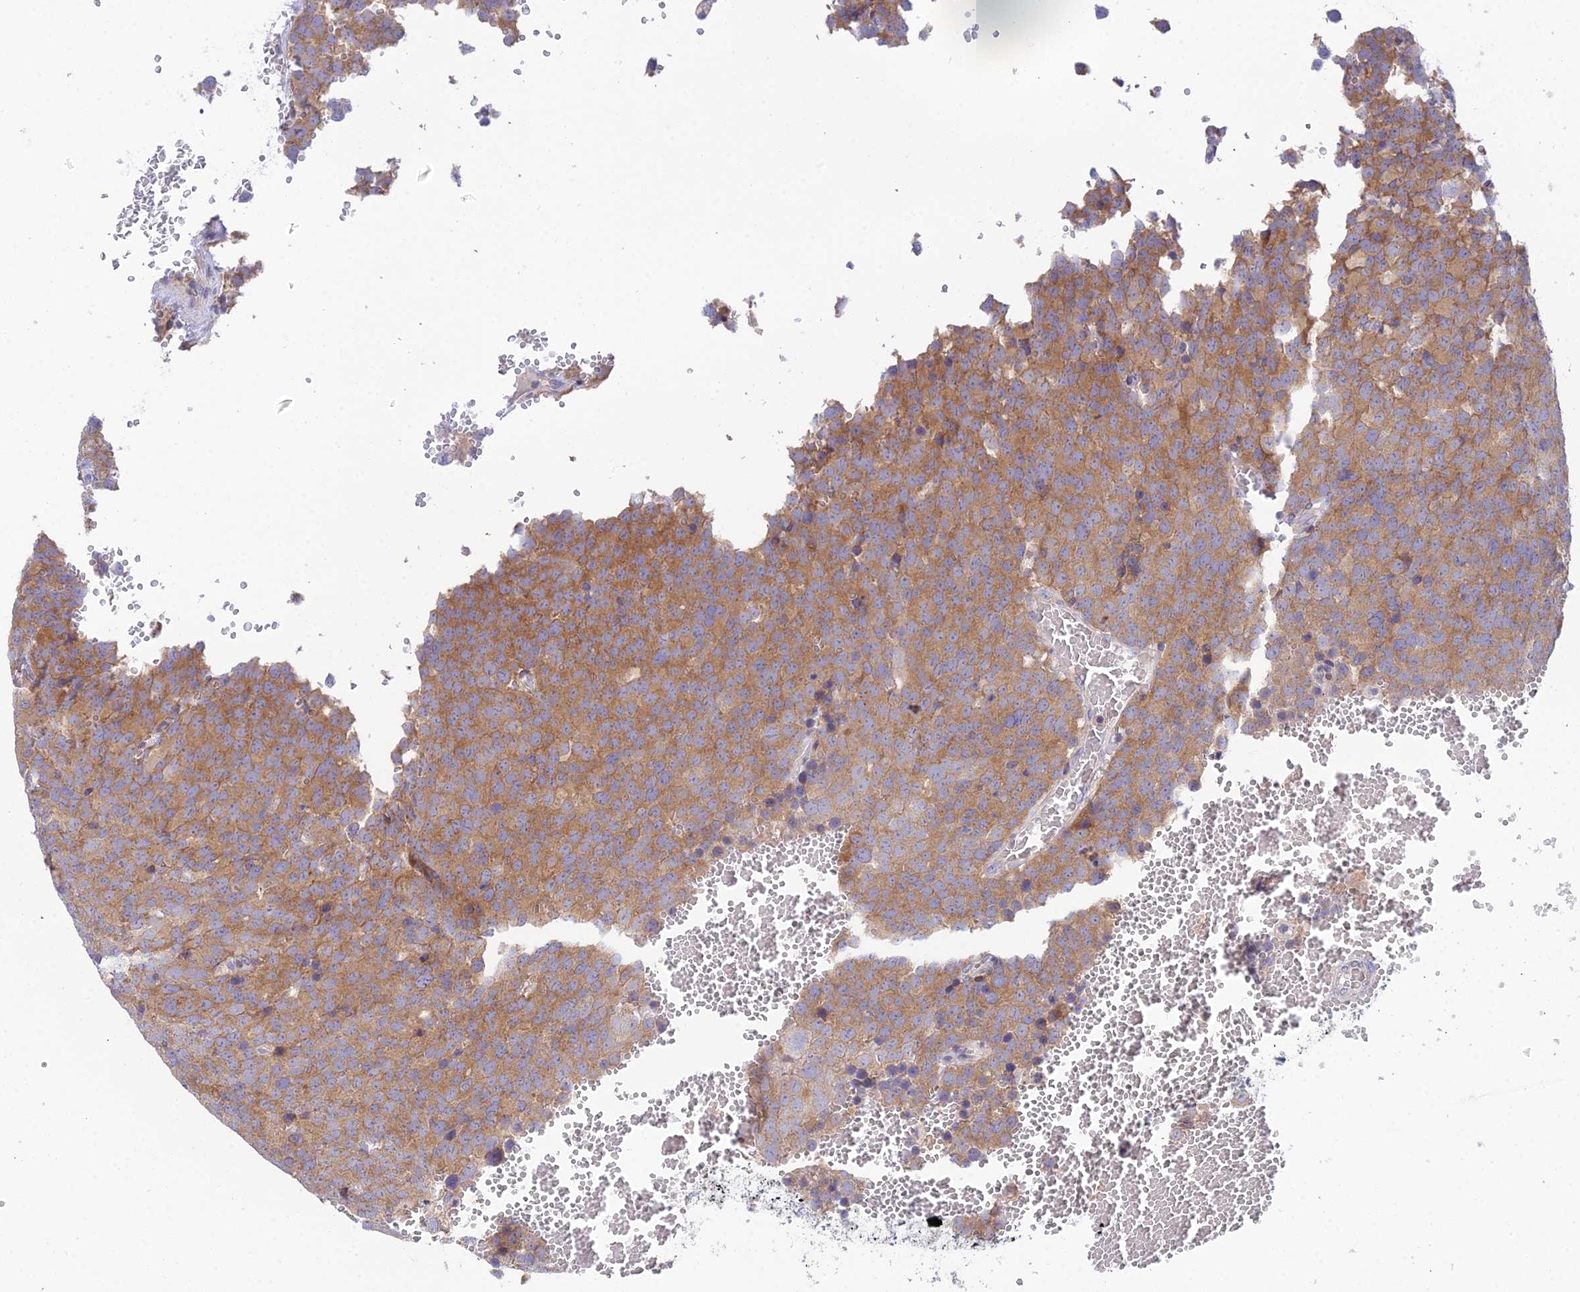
{"staining": {"intensity": "moderate", "quantity": ">75%", "location": "cytoplasmic/membranous"}, "tissue": "testis cancer", "cell_type": "Tumor cells", "image_type": "cancer", "snomed": [{"axis": "morphology", "description": "Seminoma, NOS"}, {"axis": "topography", "description": "Testis"}], "caption": "Immunohistochemical staining of human testis seminoma displays medium levels of moderate cytoplasmic/membranous staining in approximately >75% of tumor cells. (DAB IHC with brightfield microscopy, high magnification).", "gene": "ELOA2", "patient": {"sex": "male", "age": 71}}